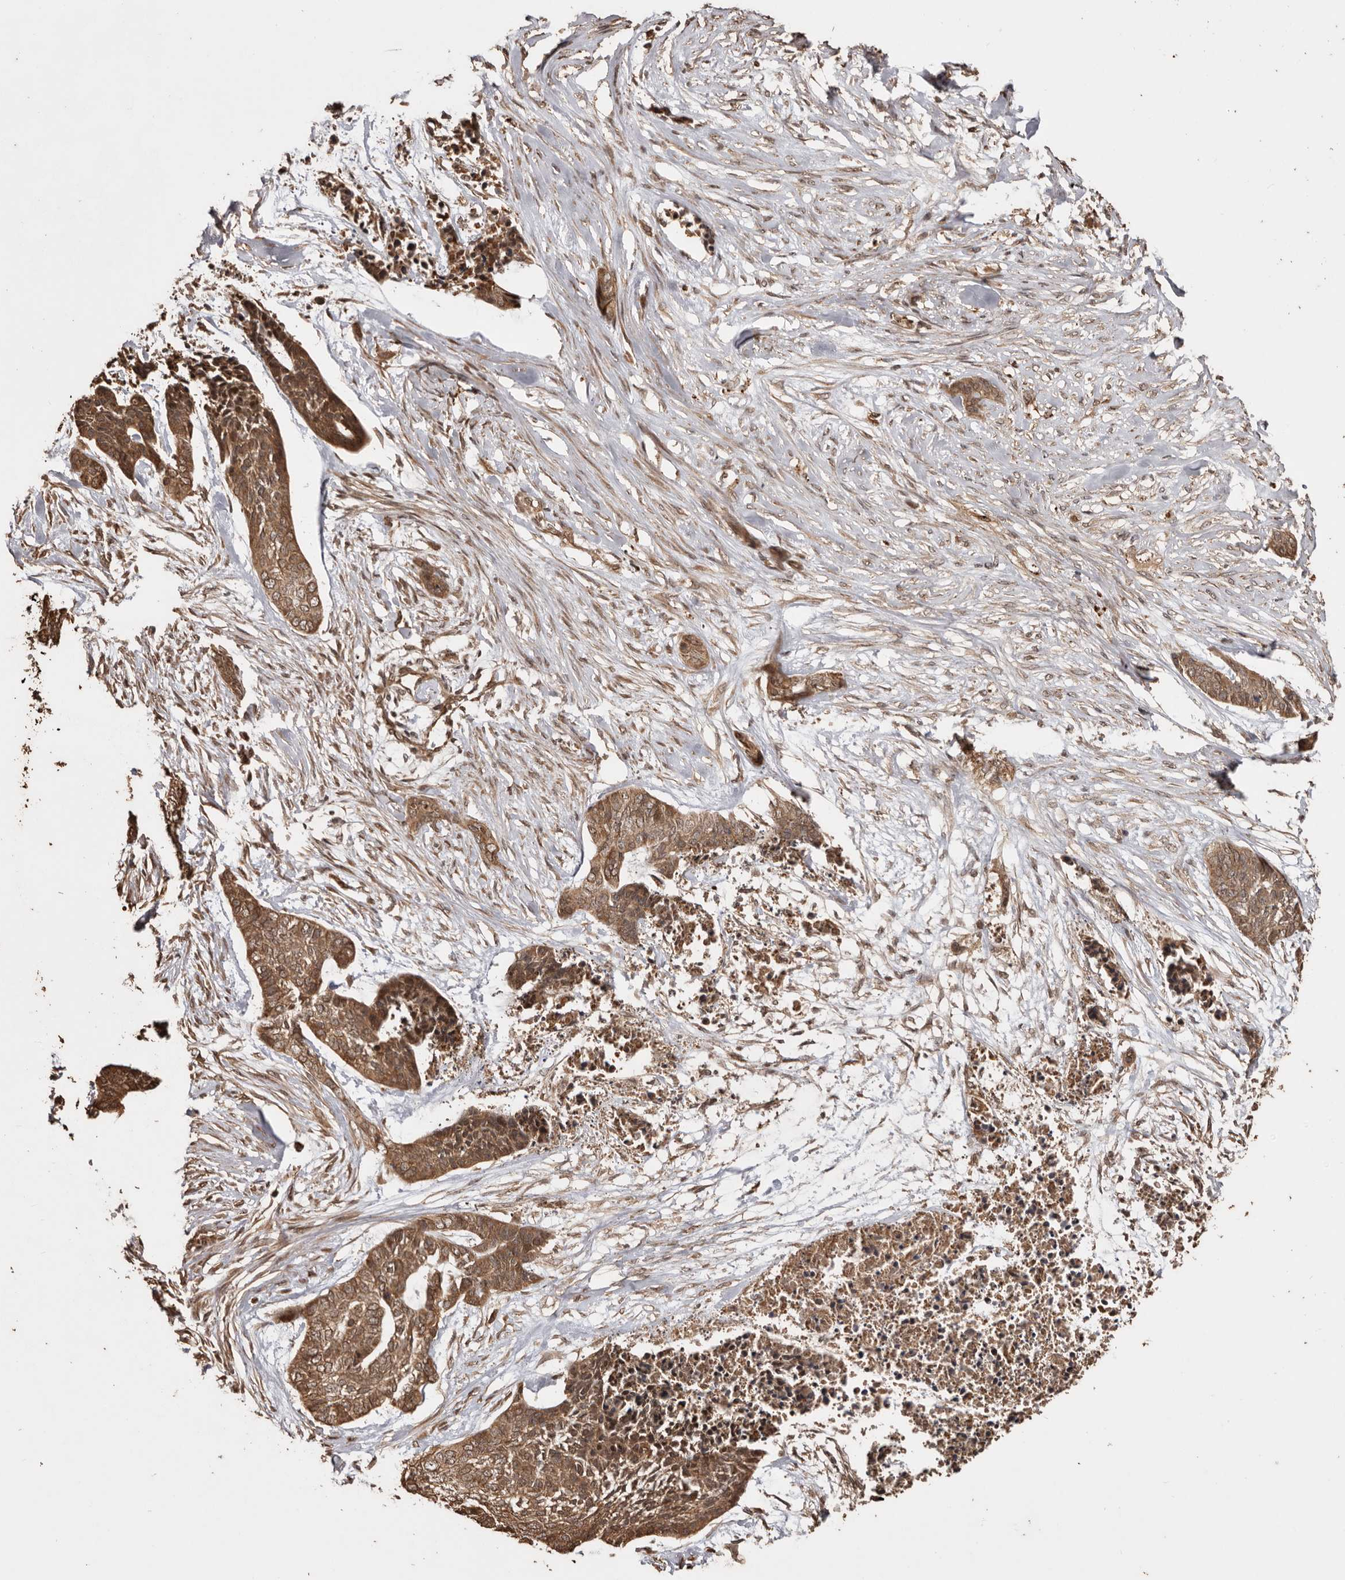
{"staining": {"intensity": "moderate", "quantity": ">75%", "location": "cytoplasmic/membranous,nuclear"}, "tissue": "skin cancer", "cell_type": "Tumor cells", "image_type": "cancer", "snomed": [{"axis": "morphology", "description": "Basal cell carcinoma"}, {"axis": "topography", "description": "Skin"}], "caption": "An immunohistochemistry (IHC) photomicrograph of tumor tissue is shown. Protein staining in brown shows moderate cytoplasmic/membranous and nuclear positivity in basal cell carcinoma (skin) within tumor cells.", "gene": "NUP43", "patient": {"sex": "female", "age": 64}}